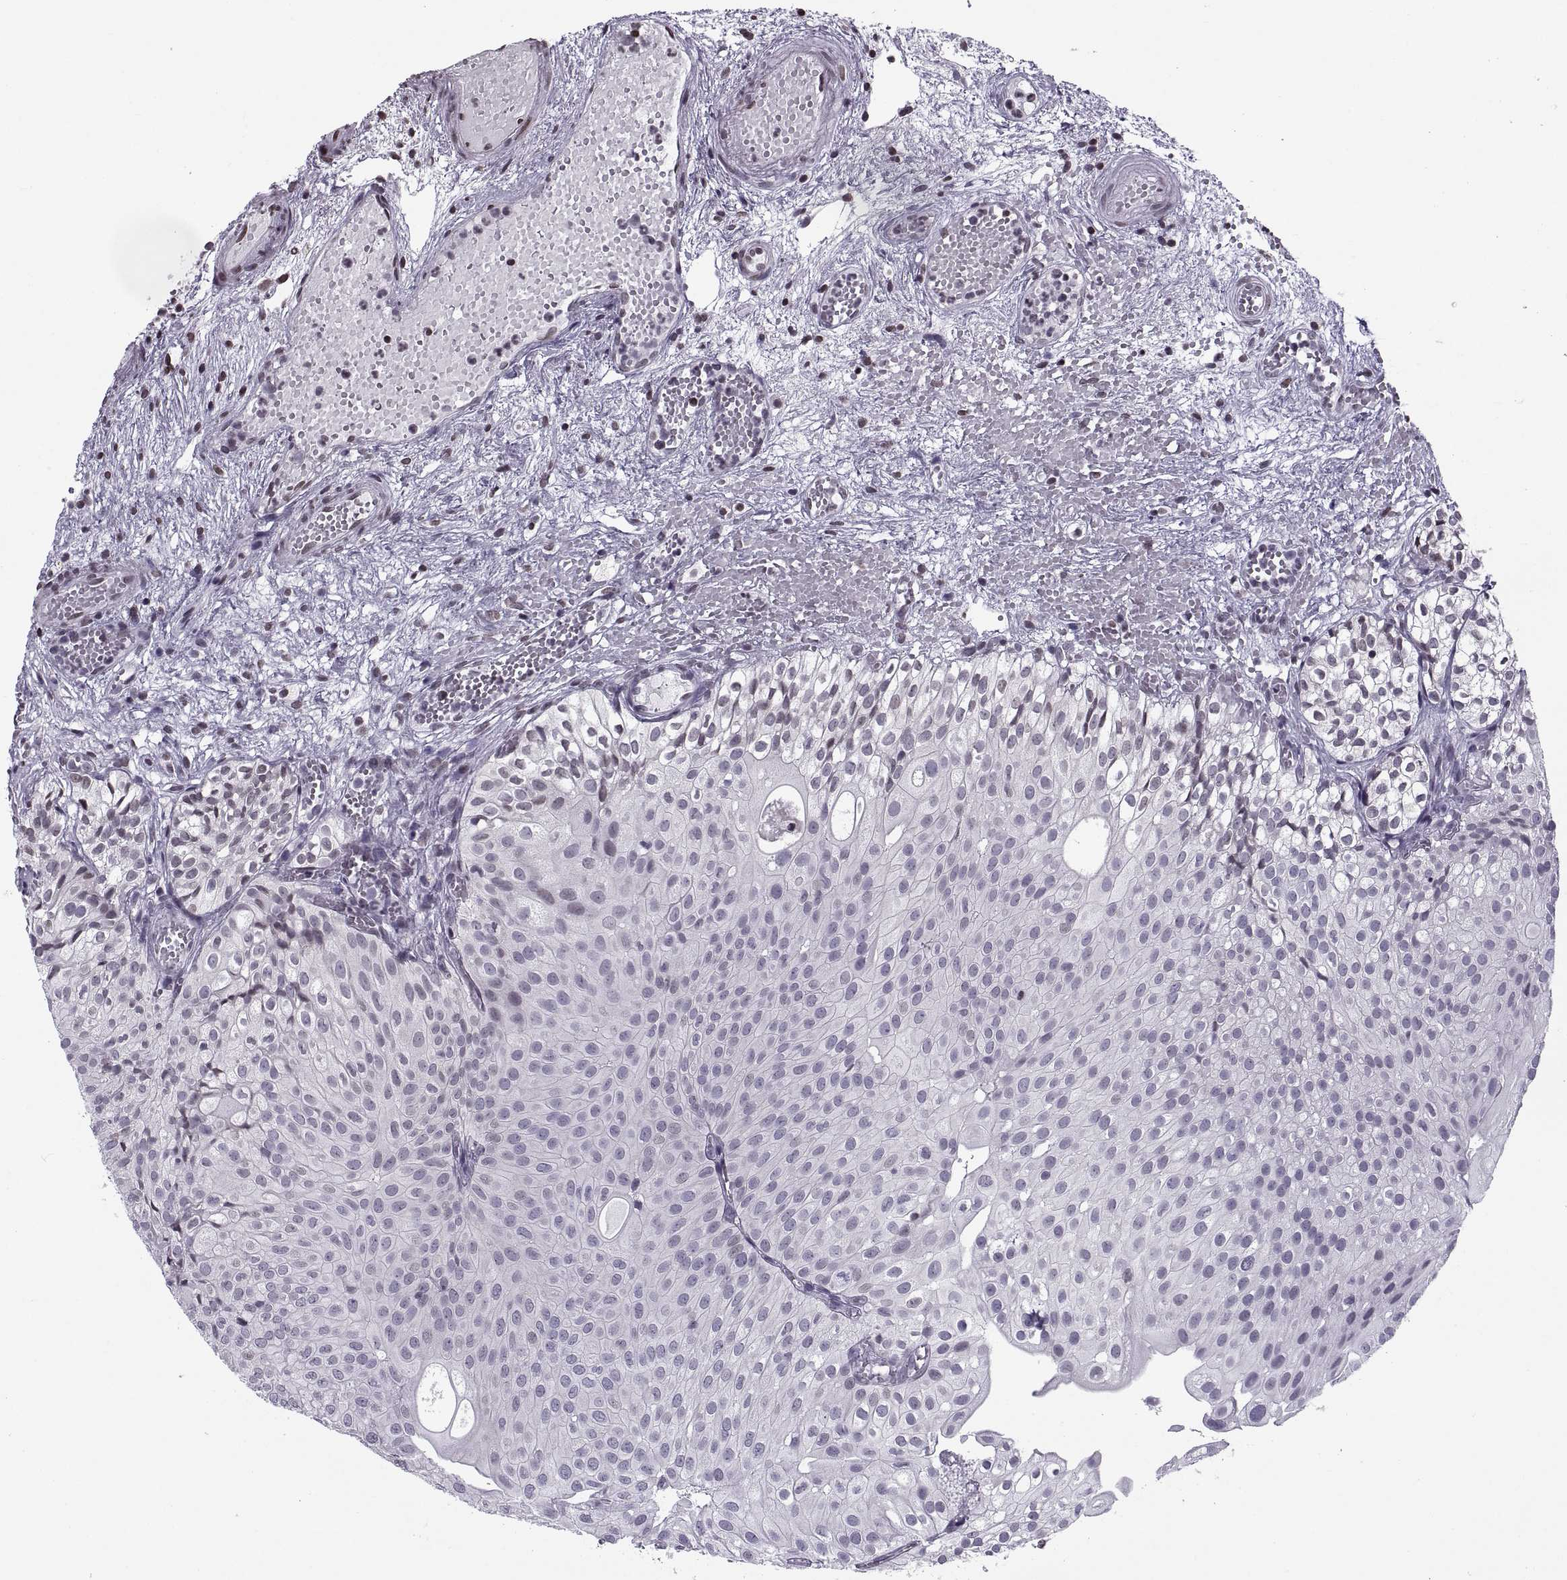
{"staining": {"intensity": "weak", "quantity": "<25%", "location": "cytoplasmic/membranous,nuclear"}, "tissue": "urothelial cancer", "cell_type": "Tumor cells", "image_type": "cancer", "snomed": [{"axis": "morphology", "description": "Urothelial carcinoma, Low grade"}, {"axis": "topography", "description": "Urinary bladder"}], "caption": "Tumor cells show no significant expression in urothelial carcinoma (low-grade).", "gene": "H1-8", "patient": {"sex": "male", "age": 72}}